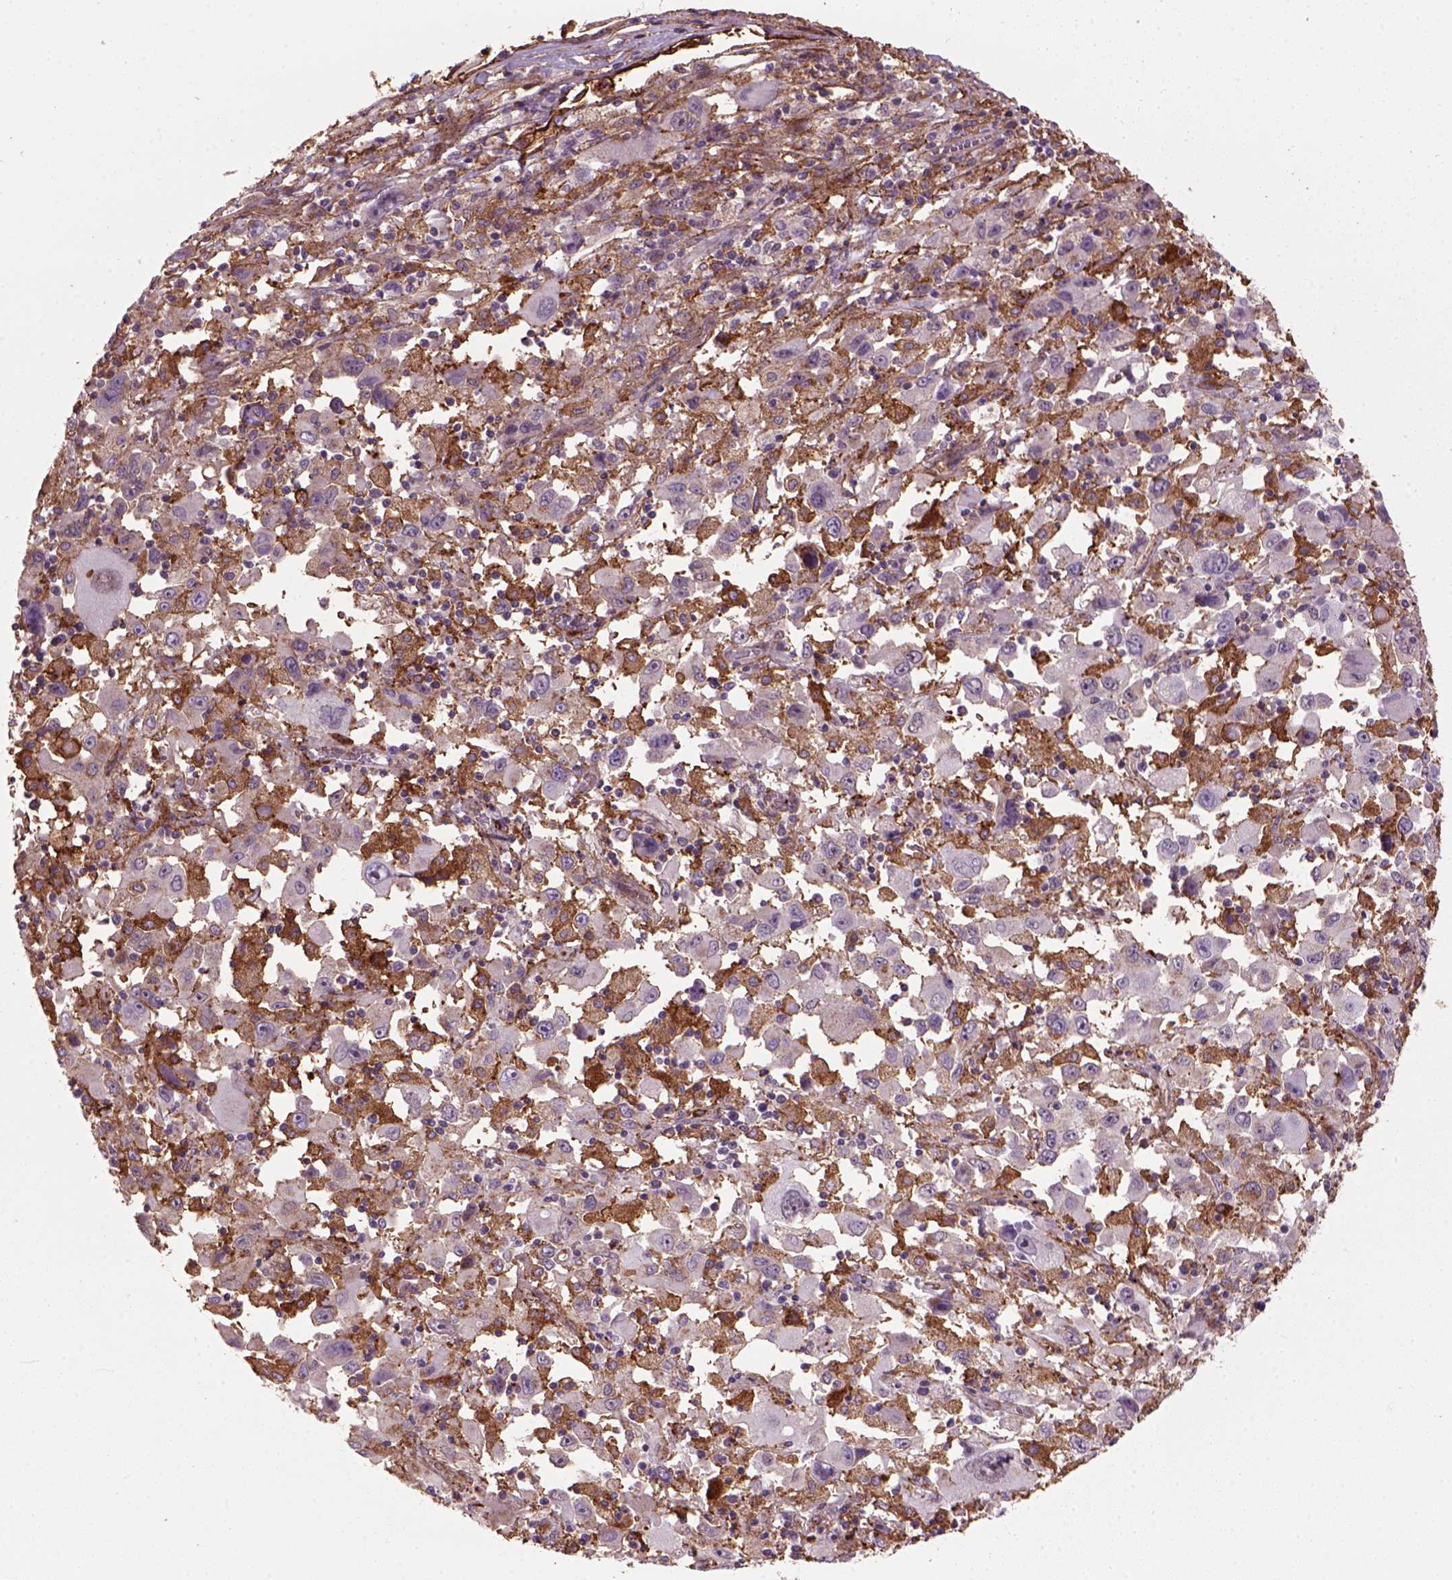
{"staining": {"intensity": "moderate", "quantity": "25%-75%", "location": "cytoplasmic/membranous"}, "tissue": "melanoma", "cell_type": "Tumor cells", "image_type": "cancer", "snomed": [{"axis": "morphology", "description": "Malignant melanoma, Metastatic site"}, {"axis": "topography", "description": "Soft tissue"}], "caption": "Protein expression analysis of melanoma exhibits moderate cytoplasmic/membranous staining in about 25%-75% of tumor cells.", "gene": "MARCKS", "patient": {"sex": "male", "age": 50}}